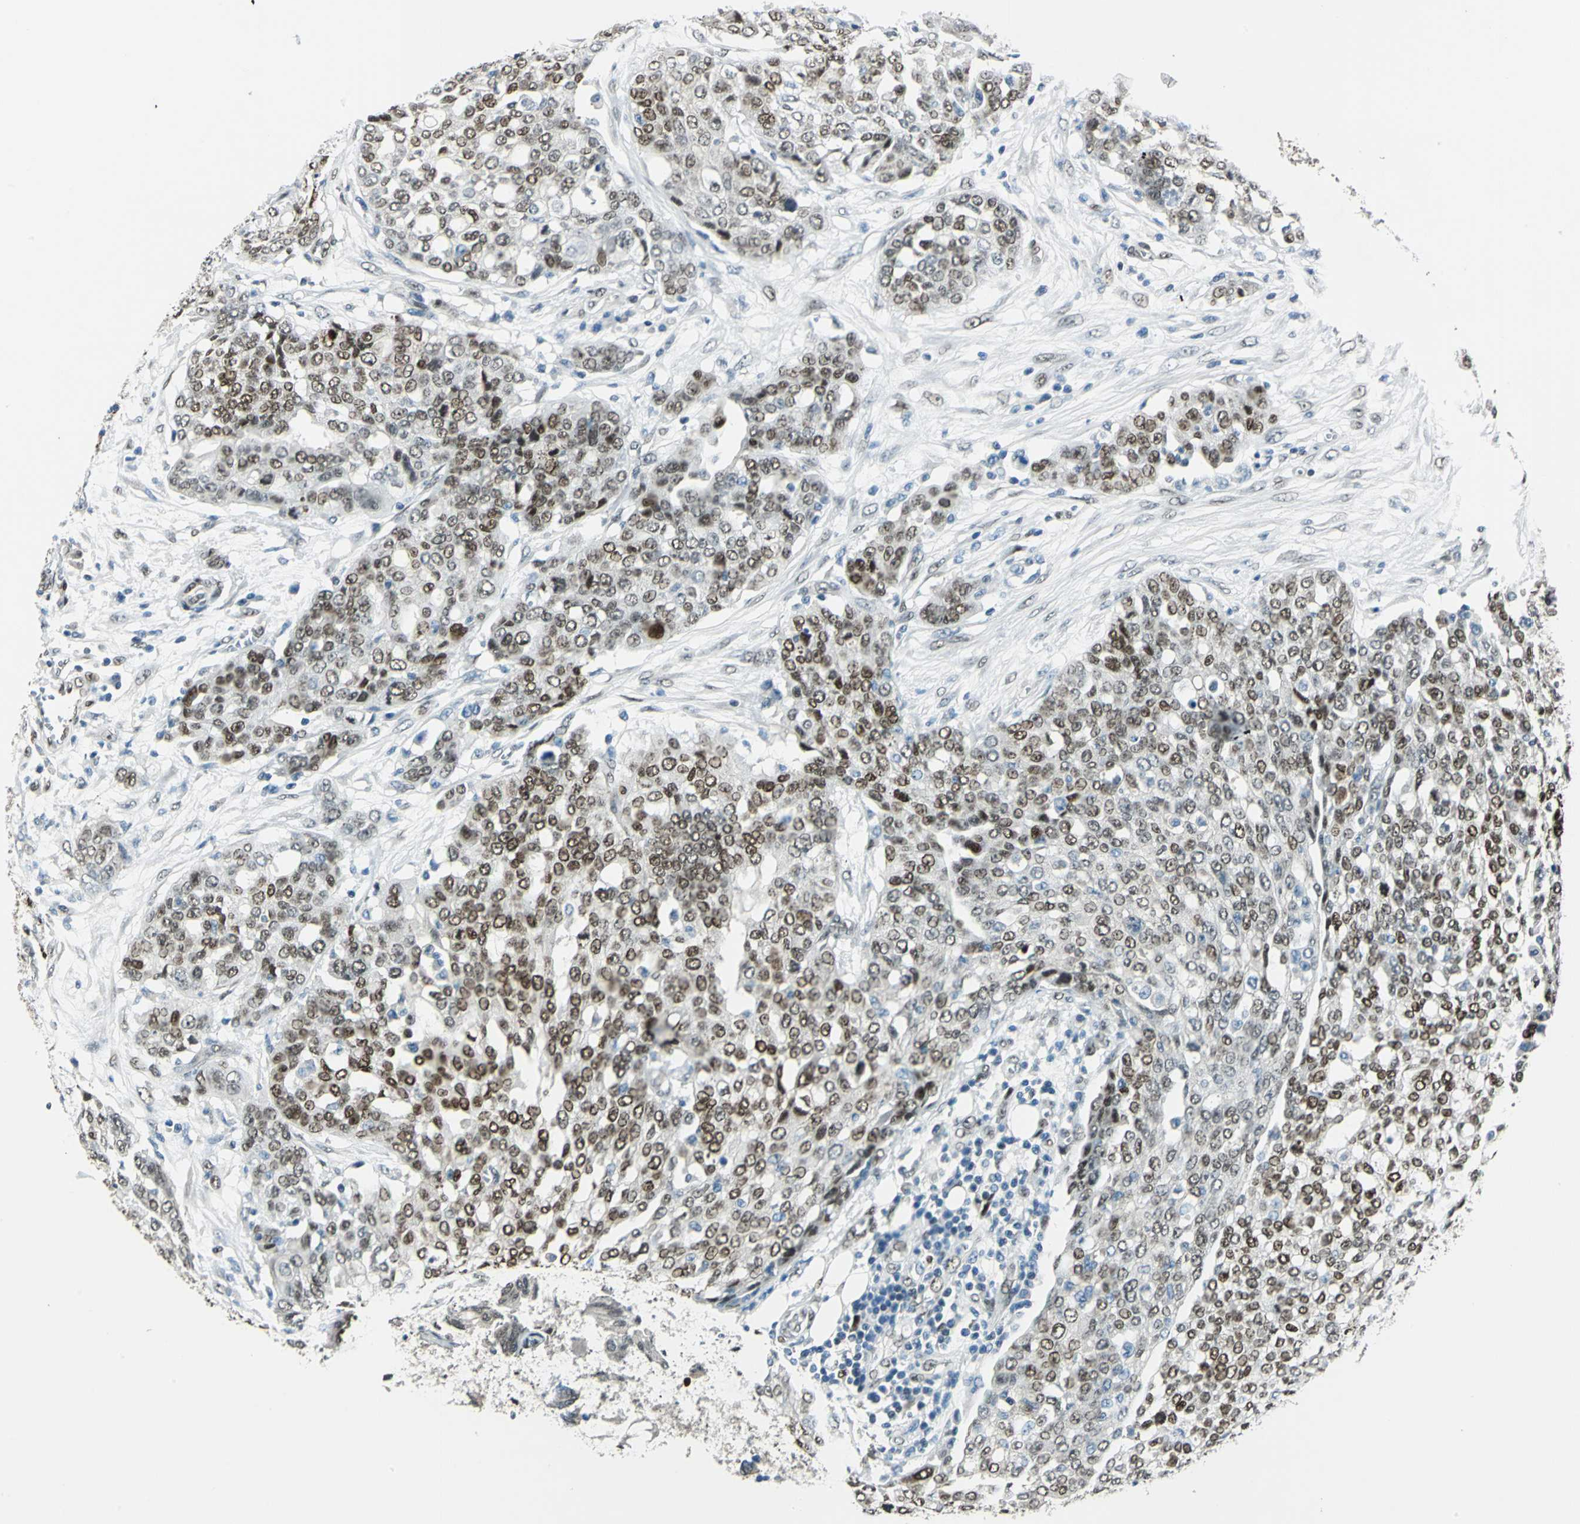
{"staining": {"intensity": "moderate", "quantity": ">75%", "location": "nuclear"}, "tissue": "ovarian cancer", "cell_type": "Tumor cells", "image_type": "cancer", "snomed": [{"axis": "morphology", "description": "Cystadenocarcinoma, serous, NOS"}, {"axis": "topography", "description": "Soft tissue"}, {"axis": "topography", "description": "Ovary"}], "caption": "Protein staining of ovarian cancer tissue reveals moderate nuclear positivity in approximately >75% of tumor cells.", "gene": "NFIA", "patient": {"sex": "female", "age": 57}}